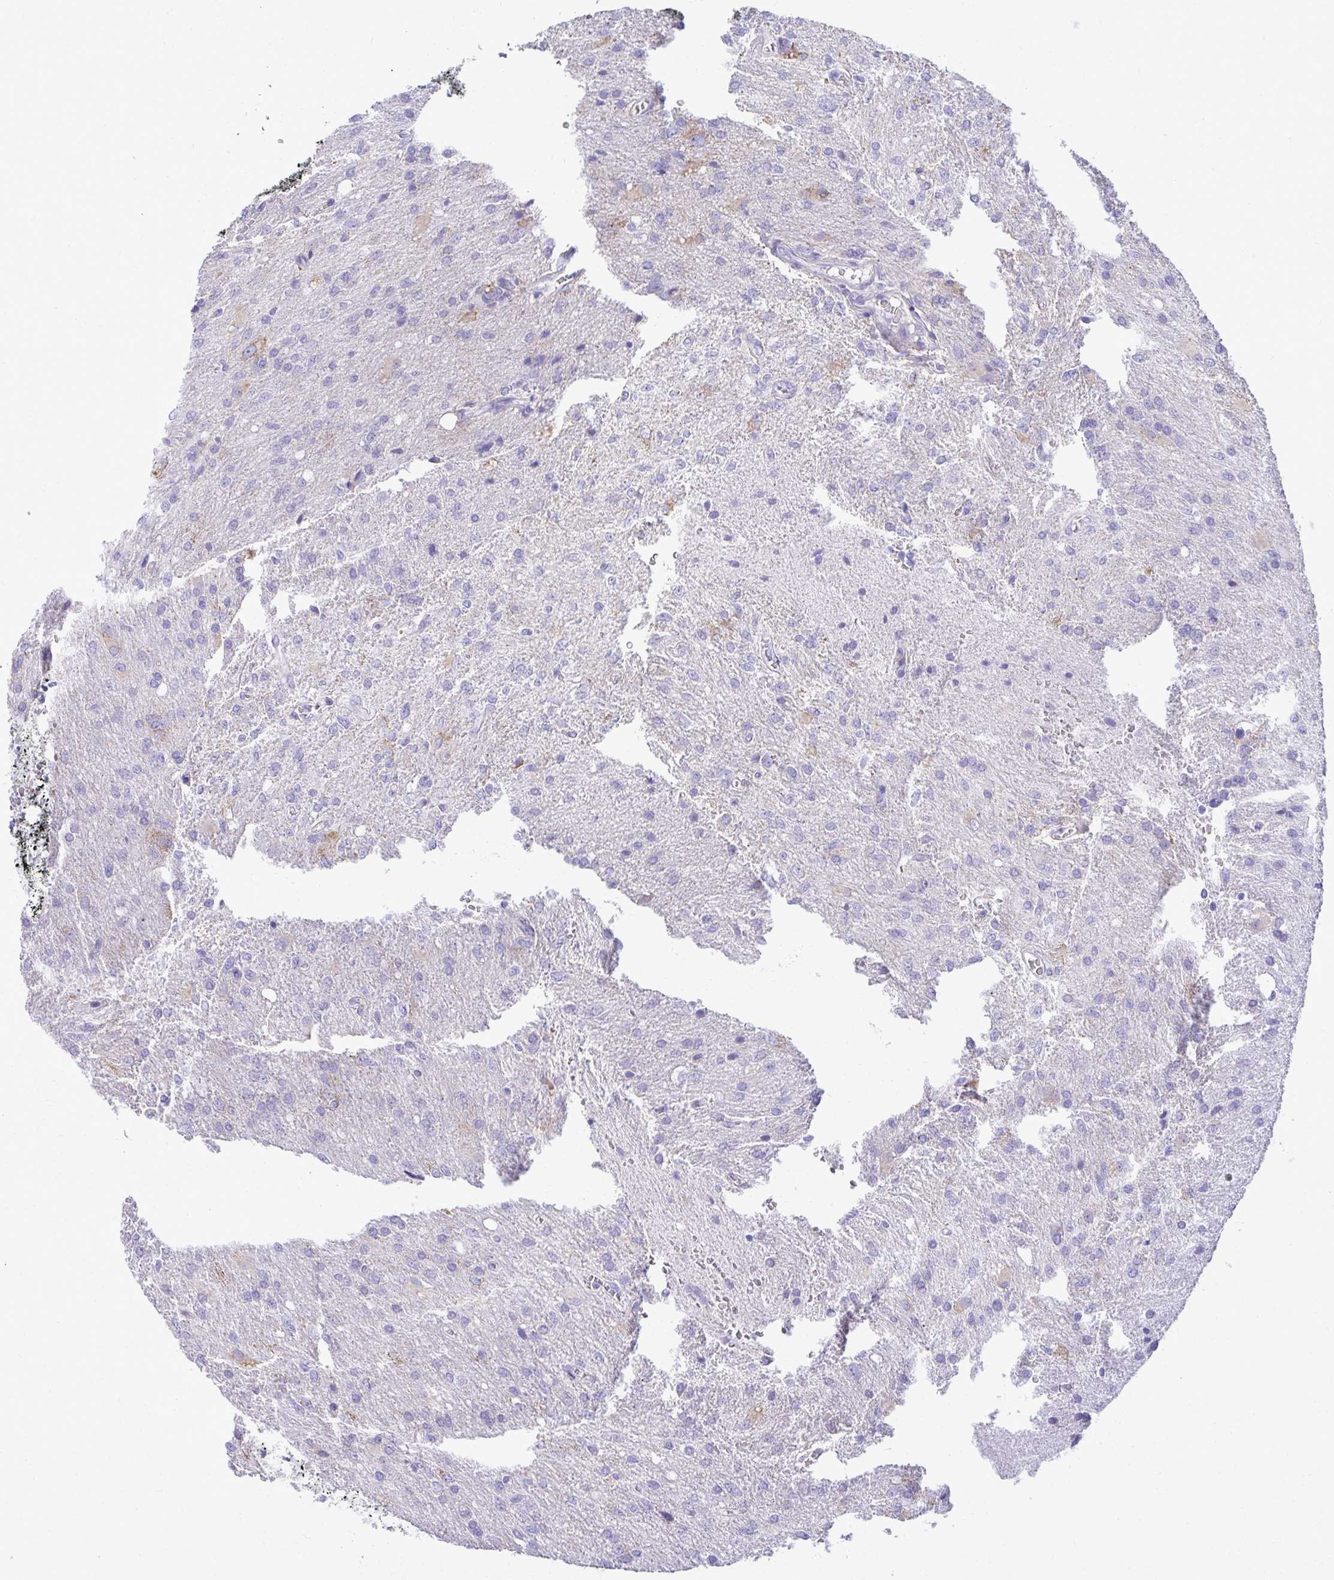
{"staining": {"intensity": "weak", "quantity": "<25%", "location": "cytoplasmic/membranous"}, "tissue": "glioma", "cell_type": "Tumor cells", "image_type": "cancer", "snomed": [{"axis": "morphology", "description": "Glioma, malignant, Low grade"}, {"axis": "topography", "description": "Brain"}], "caption": "This is an IHC photomicrograph of low-grade glioma (malignant). There is no staining in tumor cells.", "gene": "AIG1", "patient": {"sex": "male", "age": 66}}